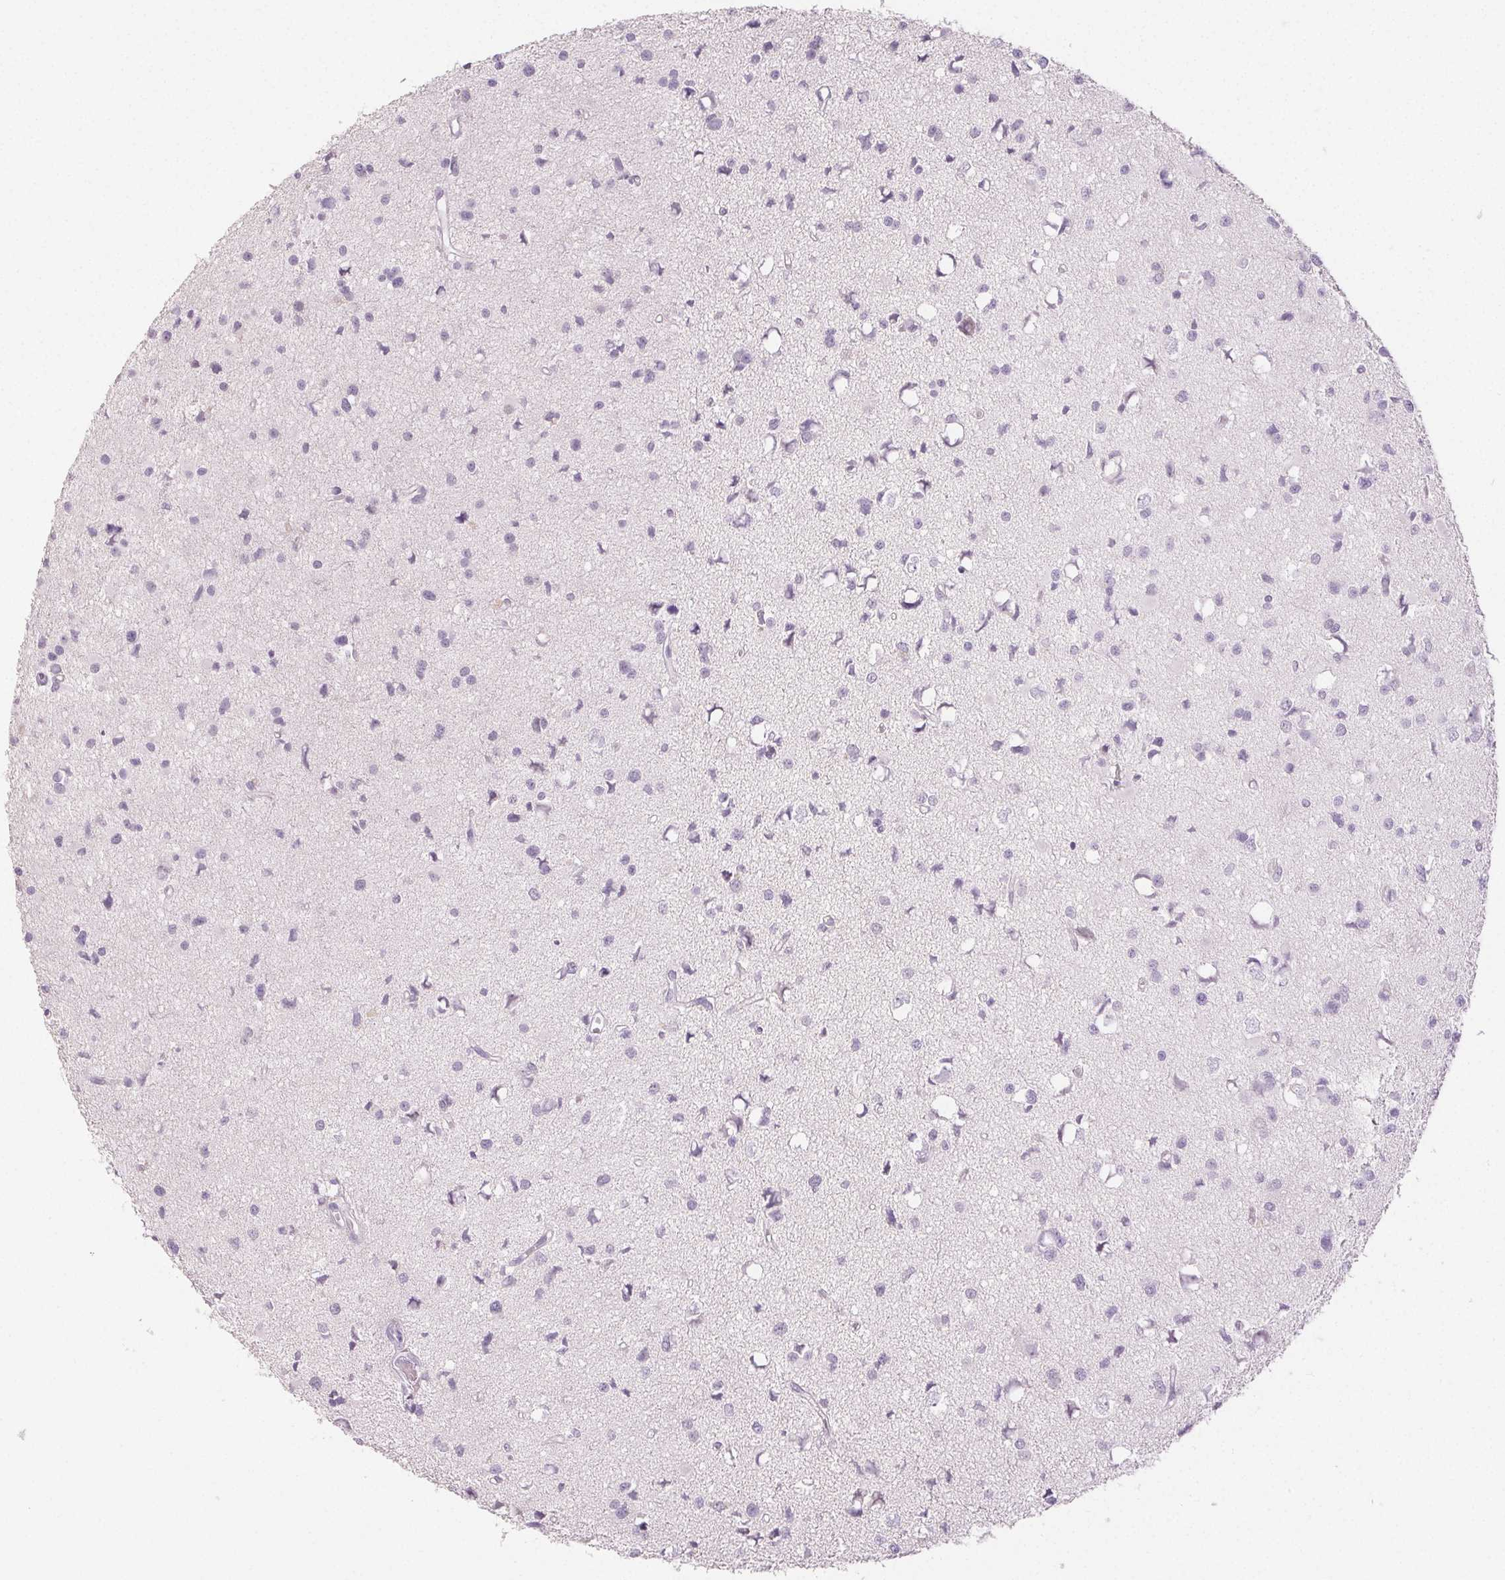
{"staining": {"intensity": "negative", "quantity": "none", "location": "none"}, "tissue": "glioma", "cell_type": "Tumor cells", "image_type": "cancer", "snomed": [{"axis": "morphology", "description": "Glioma, malignant, High grade"}, {"axis": "topography", "description": "Brain"}], "caption": "Tumor cells show no significant staining in glioma.", "gene": "PI3", "patient": {"sex": "male", "age": 54}}